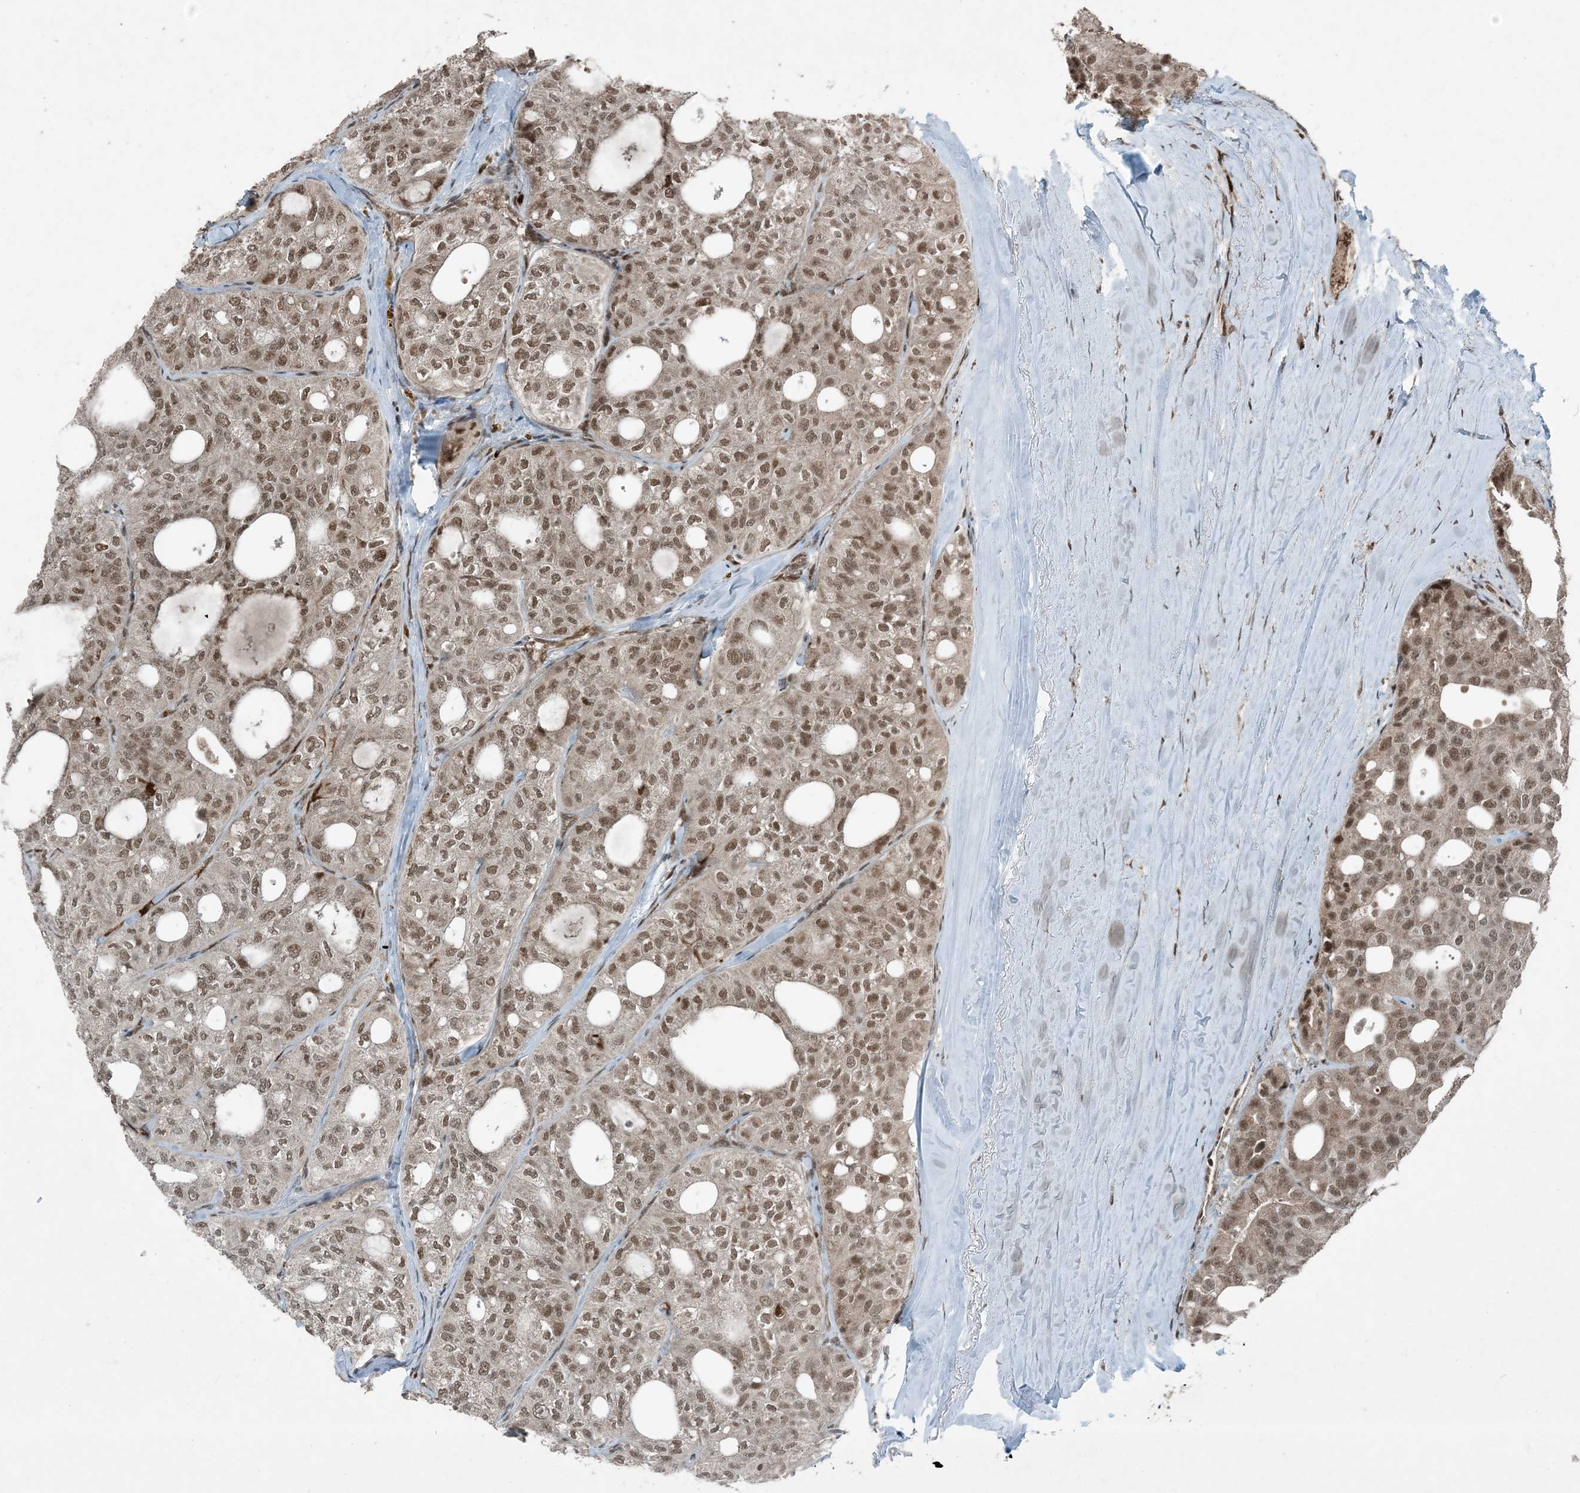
{"staining": {"intensity": "moderate", "quantity": ">75%", "location": "nuclear"}, "tissue": "thyroid cancer", "cell_type": "Tumor cells", "image_type": "cancer", "snomed": [{"axis": "morphology", "description": "Follicular adenoma carcinoma, NOS"}, {"axis": "topography", "description": "Thyroid gland"}], "caption": "Human thyroid follicular adenoma carcinoma stained for a protein (brown) reveals moderate nuclear positive expression in about >75% of tumor cells.", "gene": "TRAPPC12", "patient": {"sex": "male", "age": 75}}